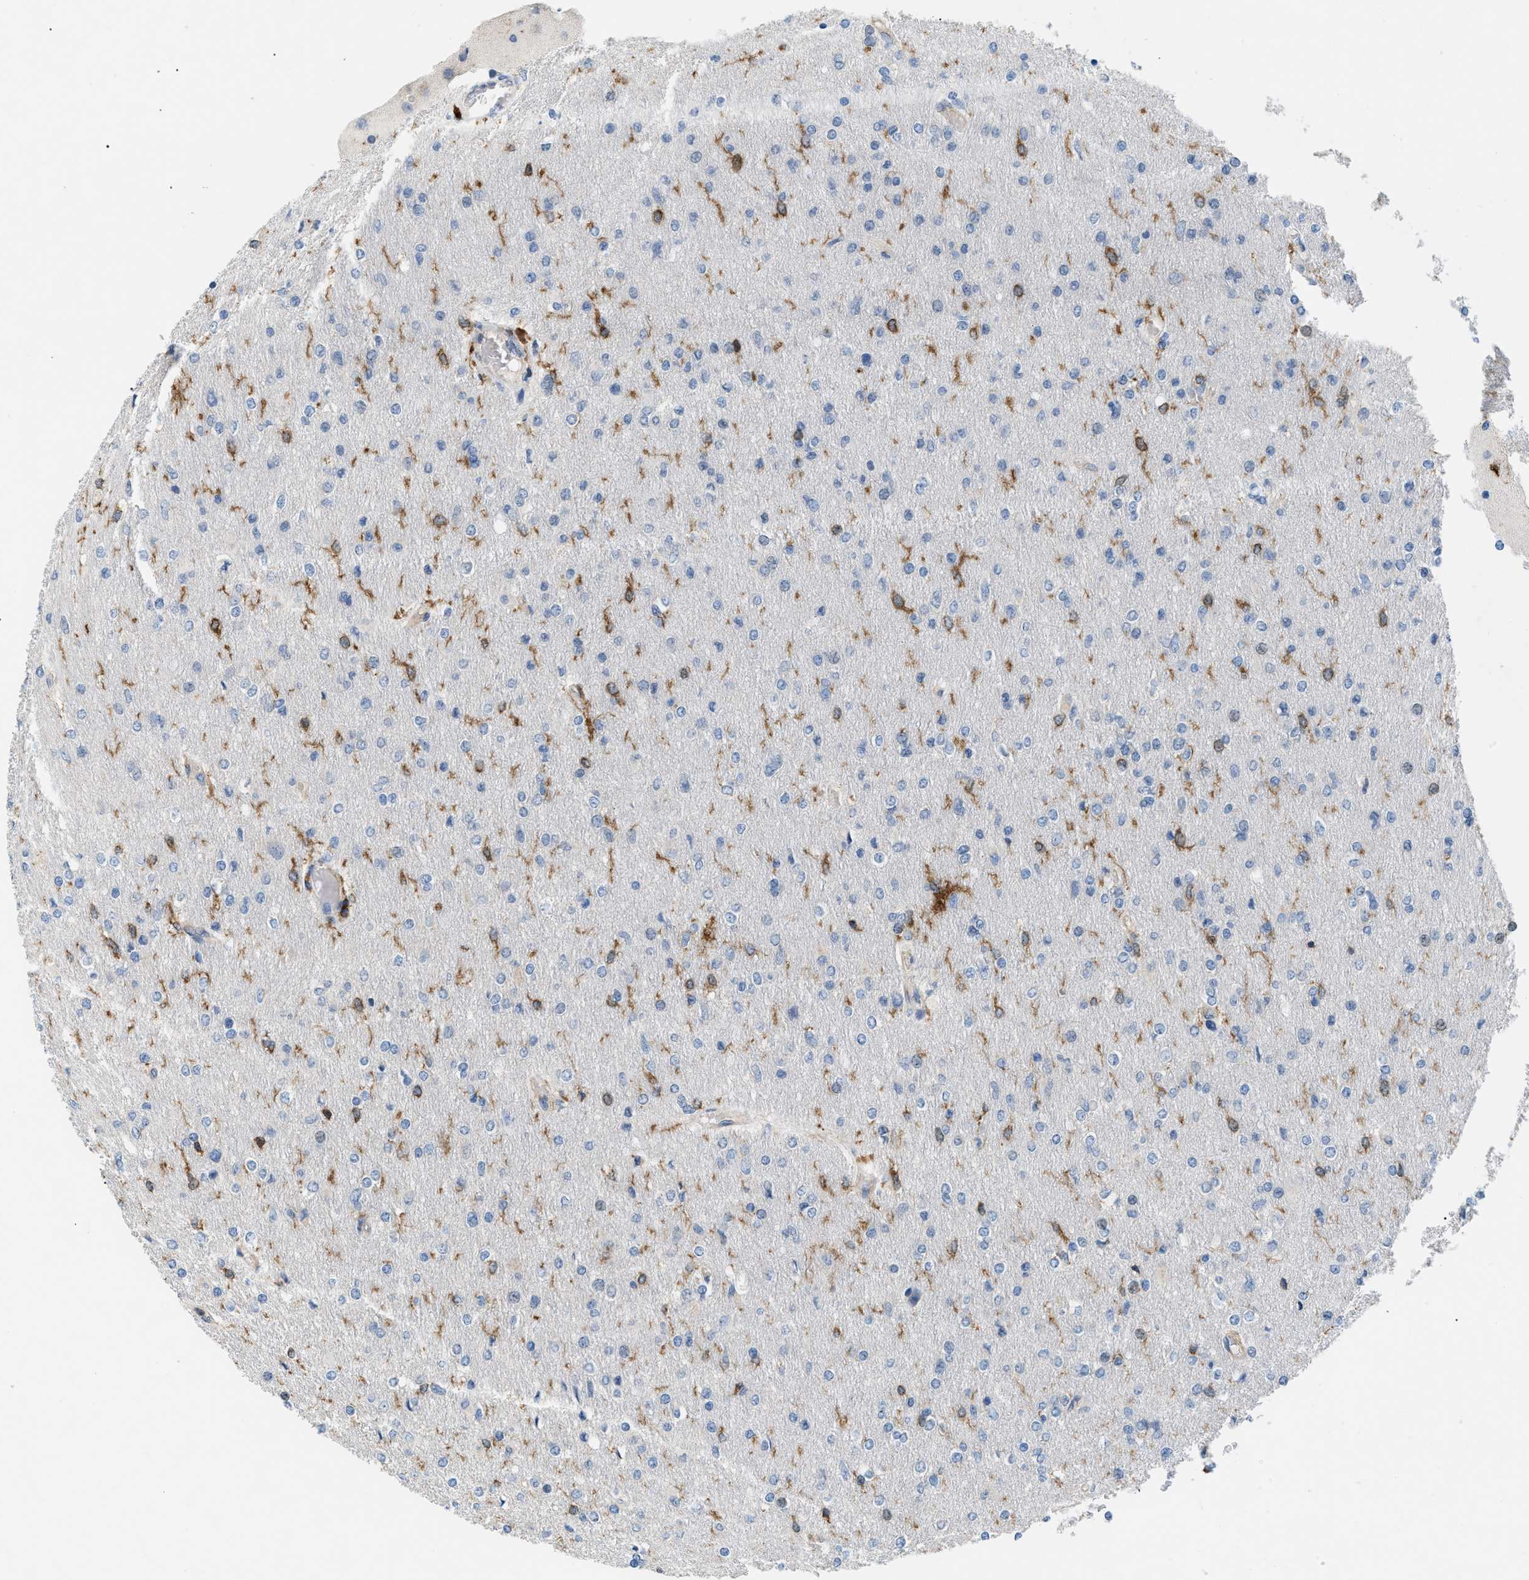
{"staining": {"intensity": "negative", "quantity": "none", "location": "none"}, "tissue": "glioma", "cell_type": "Tumor cells", "image_type": "cancer", "snomed": [{"axis": "morphology", "description": "Glioma, malignant, High grade"}, {"axis": "topography", "description": "Cerebral cortex"}], "caption": "Malignant high-grade glioma was stained to show a protein in brown. There is no significant positivity in tumor cells. (DAB (3,3'-diaminobenzidine) IHC visualized using brightfield microscopy, high magnification).", "gene": "INPP5D", "patient": {"sex": "female", "age": 36}}